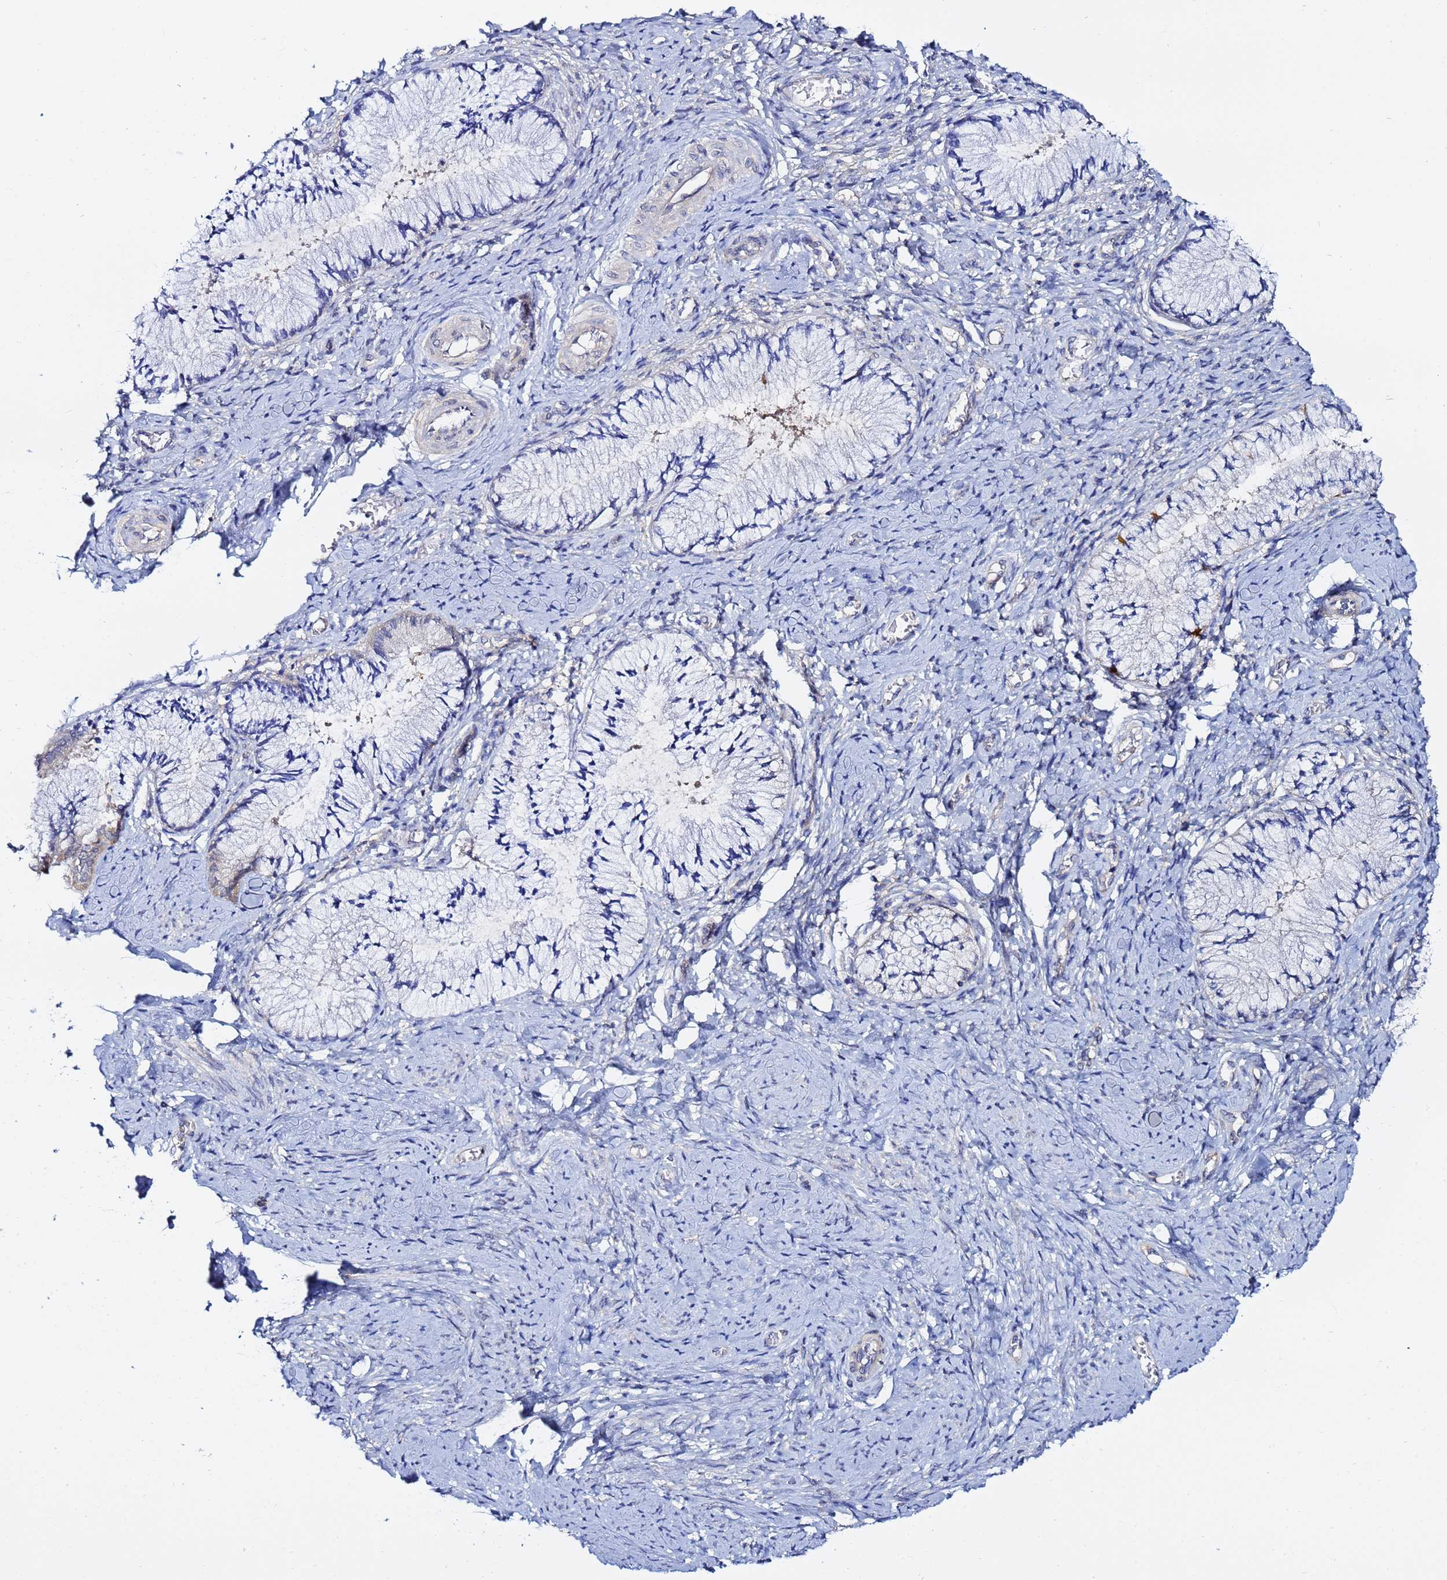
{"staining": {"intensity": "moderate", "quantity": "<25%", "location": "cytoplasmic/membranous"}, "tissue": "cervix", "cell_type": "Glandular cells", "image_type": "normal", "snomed": [{"axis": "morphology", "description": "Normal tissue, NOS"}, {"axis": "topography", "description": "Cervix"}], "caption": "A high-resolution micrograph shows IHC staining of benign cervix, which reveals moderate cytoplasmic/membranous staining in about <25% of glandular cells. (Brightfield microscopy of DAB IHC at high magnification).", "gene": "LENG1", "patient": {"sex": "female", "age": 42}}